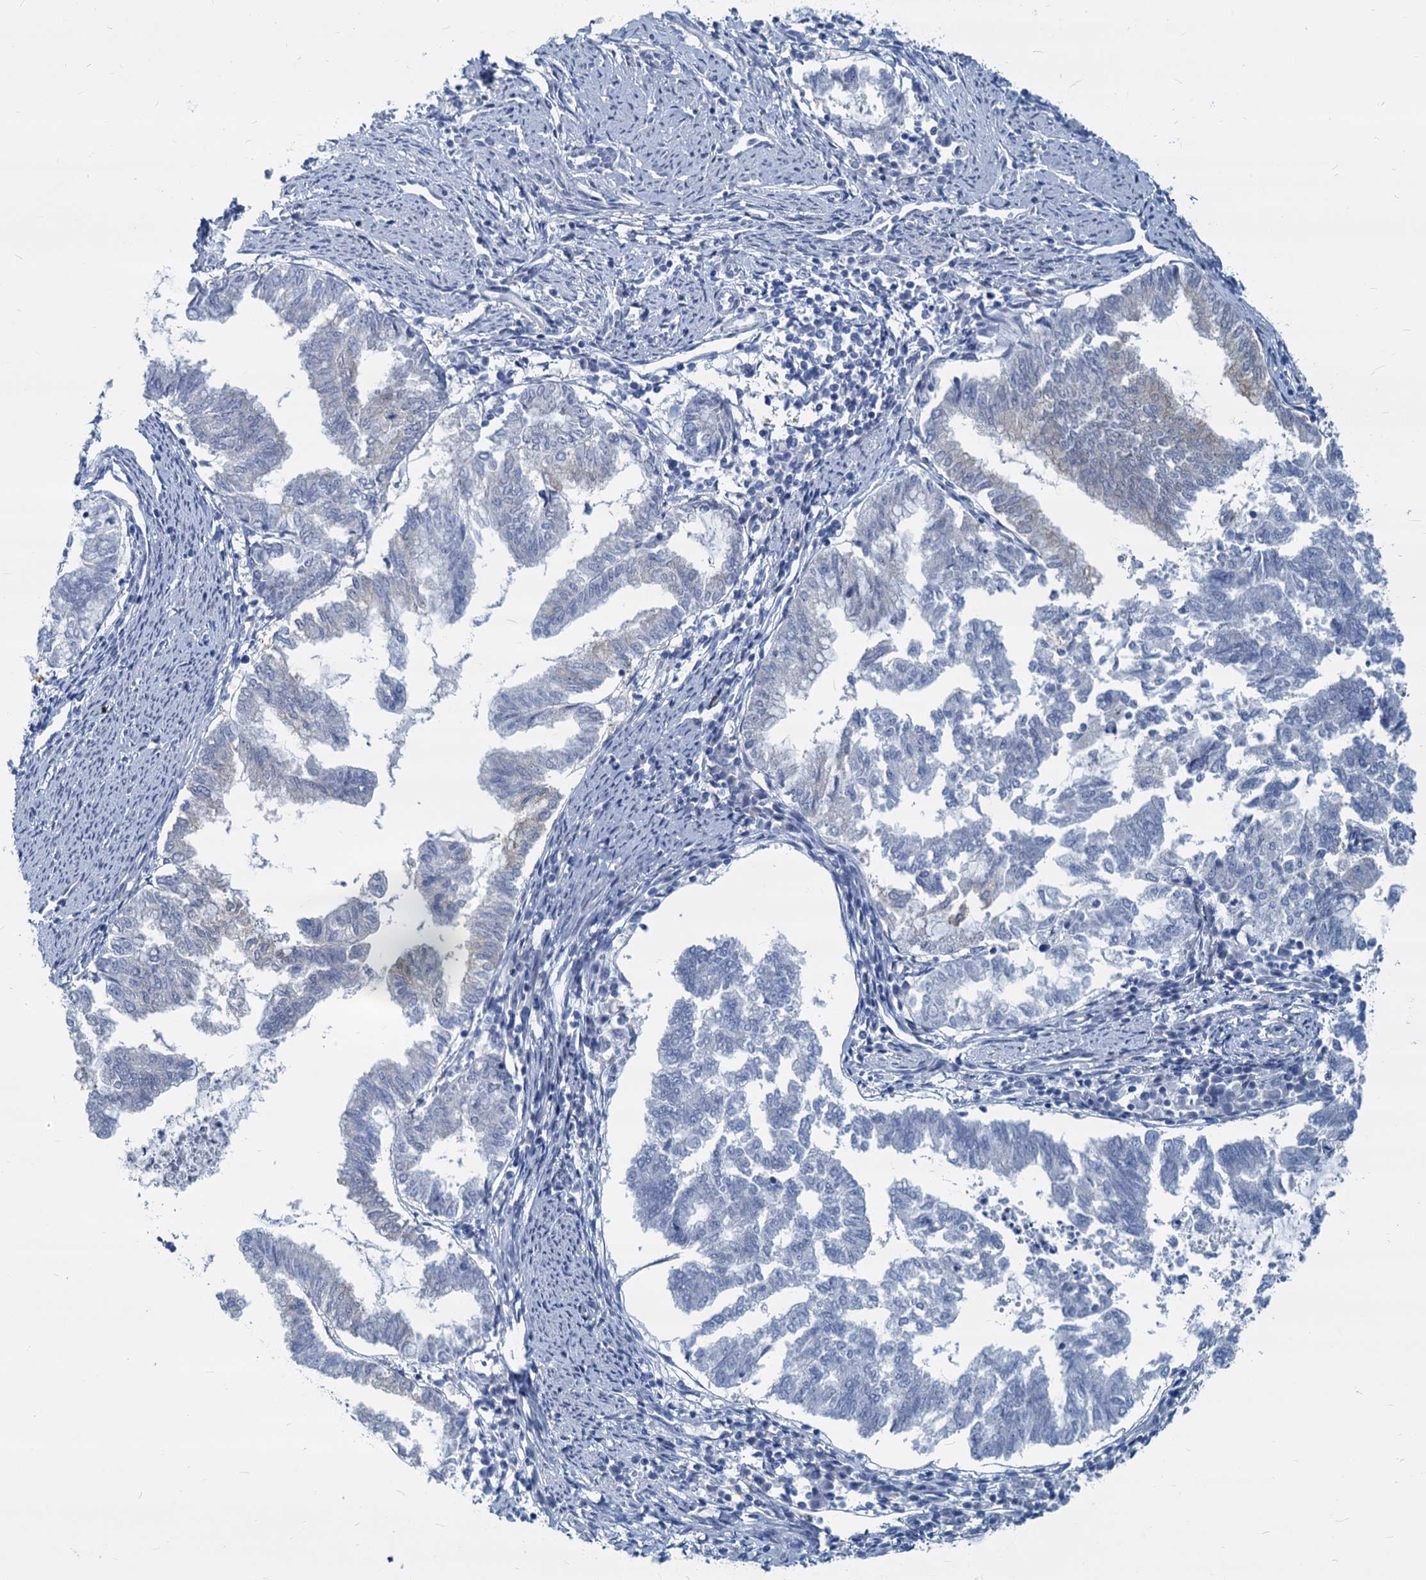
{"staining": {"intensity": "negative", "quantity": "none", "location": "none"}, "tissue": "endometrial cancer", "cell_type": "Tumor cells", "image_type": "cancer", "snomed": [{"axis": "morphology", "description": "Adenocarcinoma, NOS"}, {"axis": "topography", "description": "Endometrium"}], "caption": "An immunohistochemistry (IHC) histopathology image of adenocarcinoma (endometrial) is shown. There is no staining in tumor cells of adenocarcinoma (endometrial).", "gene": "GSTM3", "patient": {"sex": "female", "age": 79}}